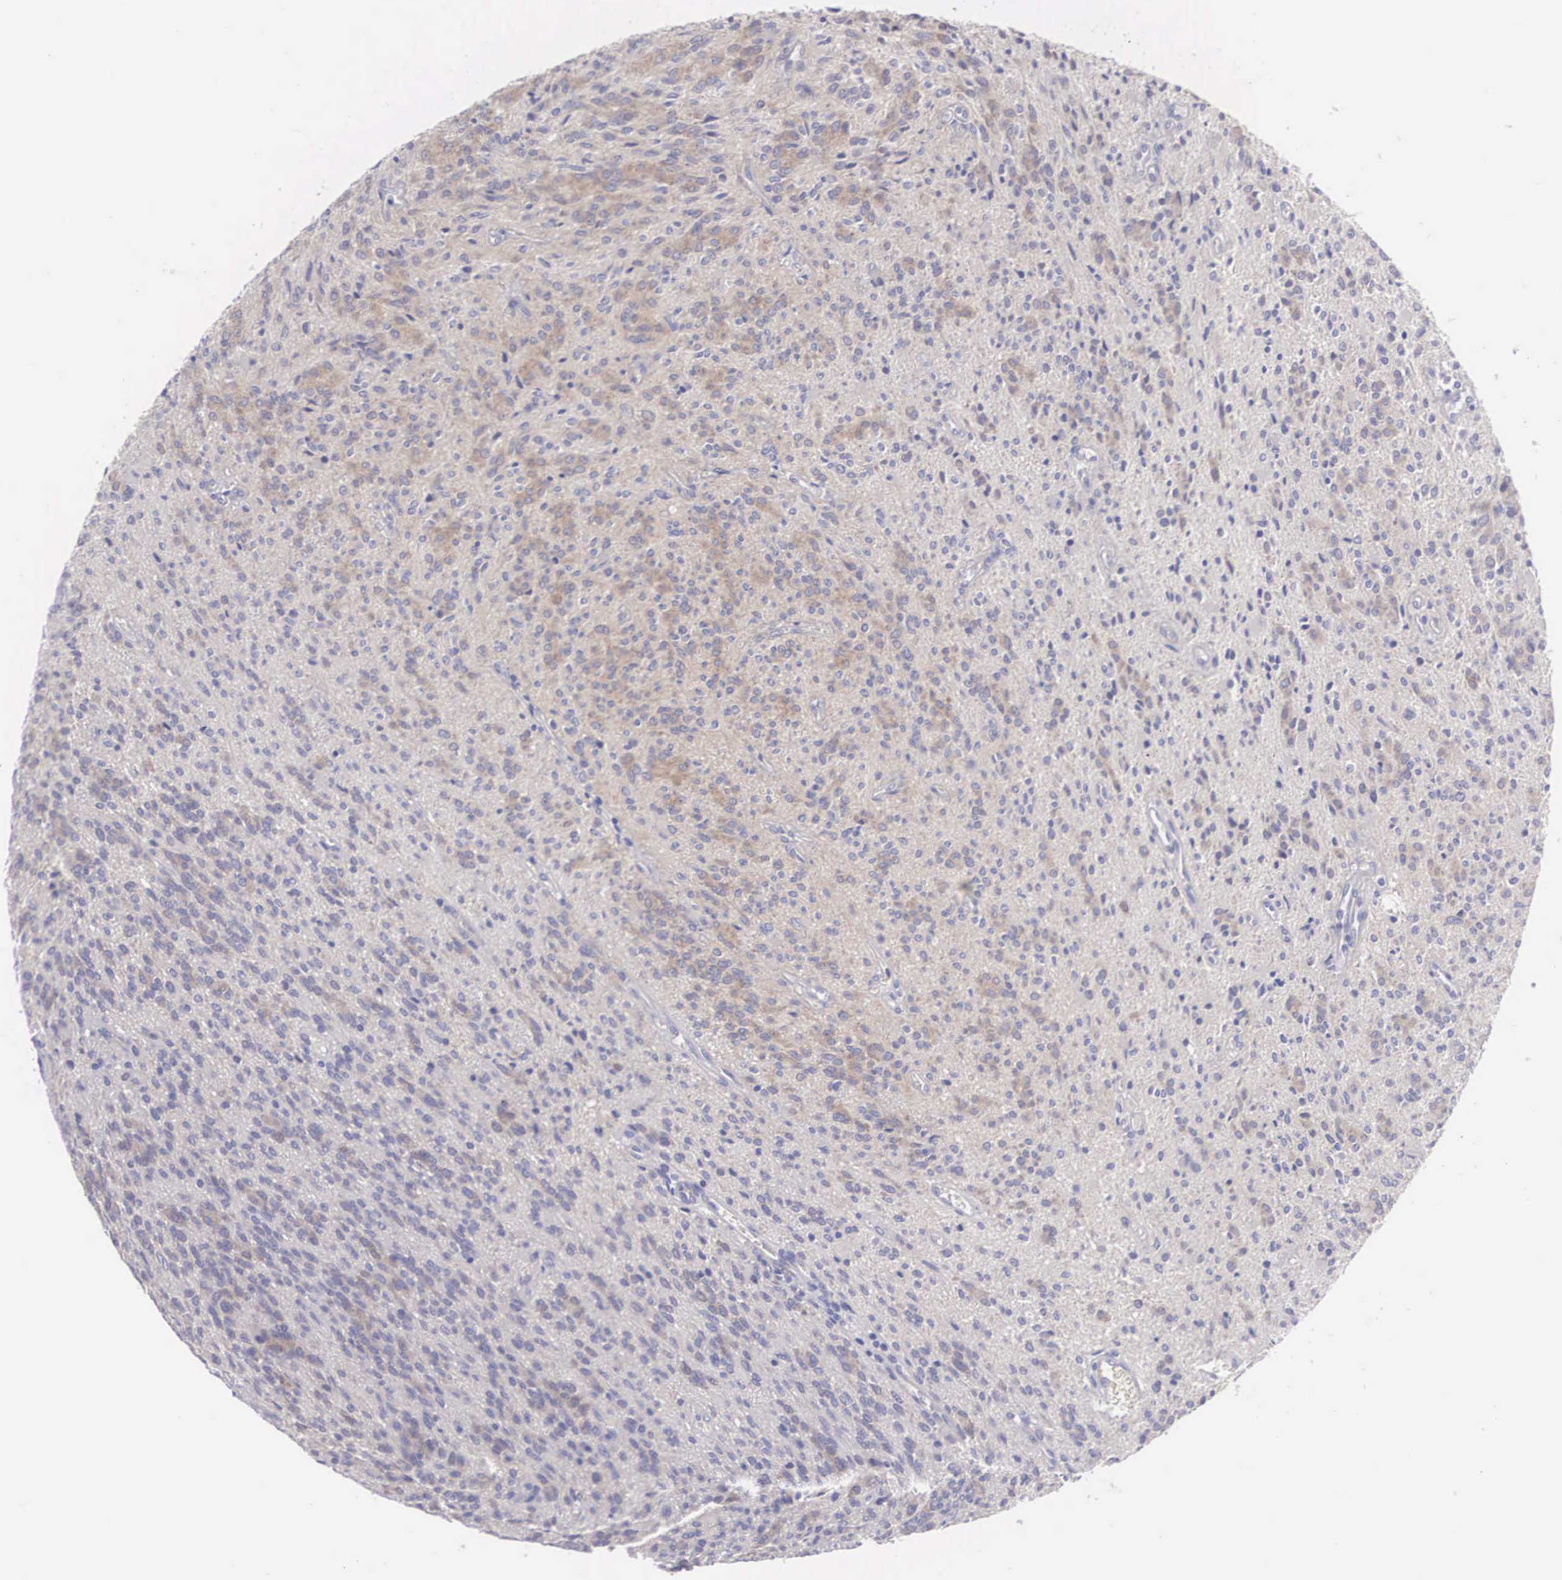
{"staining": {"intensity": "weak", "quantity": "25%-75%", "location": "cytoplasmic/membranous"}, "tissue": "glioma", "cell_type": "Tumor cells", "image_type": "cancer", "snomed": [{"axis": "morphology", "description": "Glioma, malignant, Low grade"}, {"axis": "topography", "description": "Brain"}], "caption": "This photomicrograph reveals glioma stained with immunohistochemistry (IHC) to label a protein in brown. The cytoplasmic/membranous of tumor cells show weak positivity for the protein. Nuclei are counter-stained blue.", "gene": "TXLNG", "patient": {"sex": "female", "age": 15}}